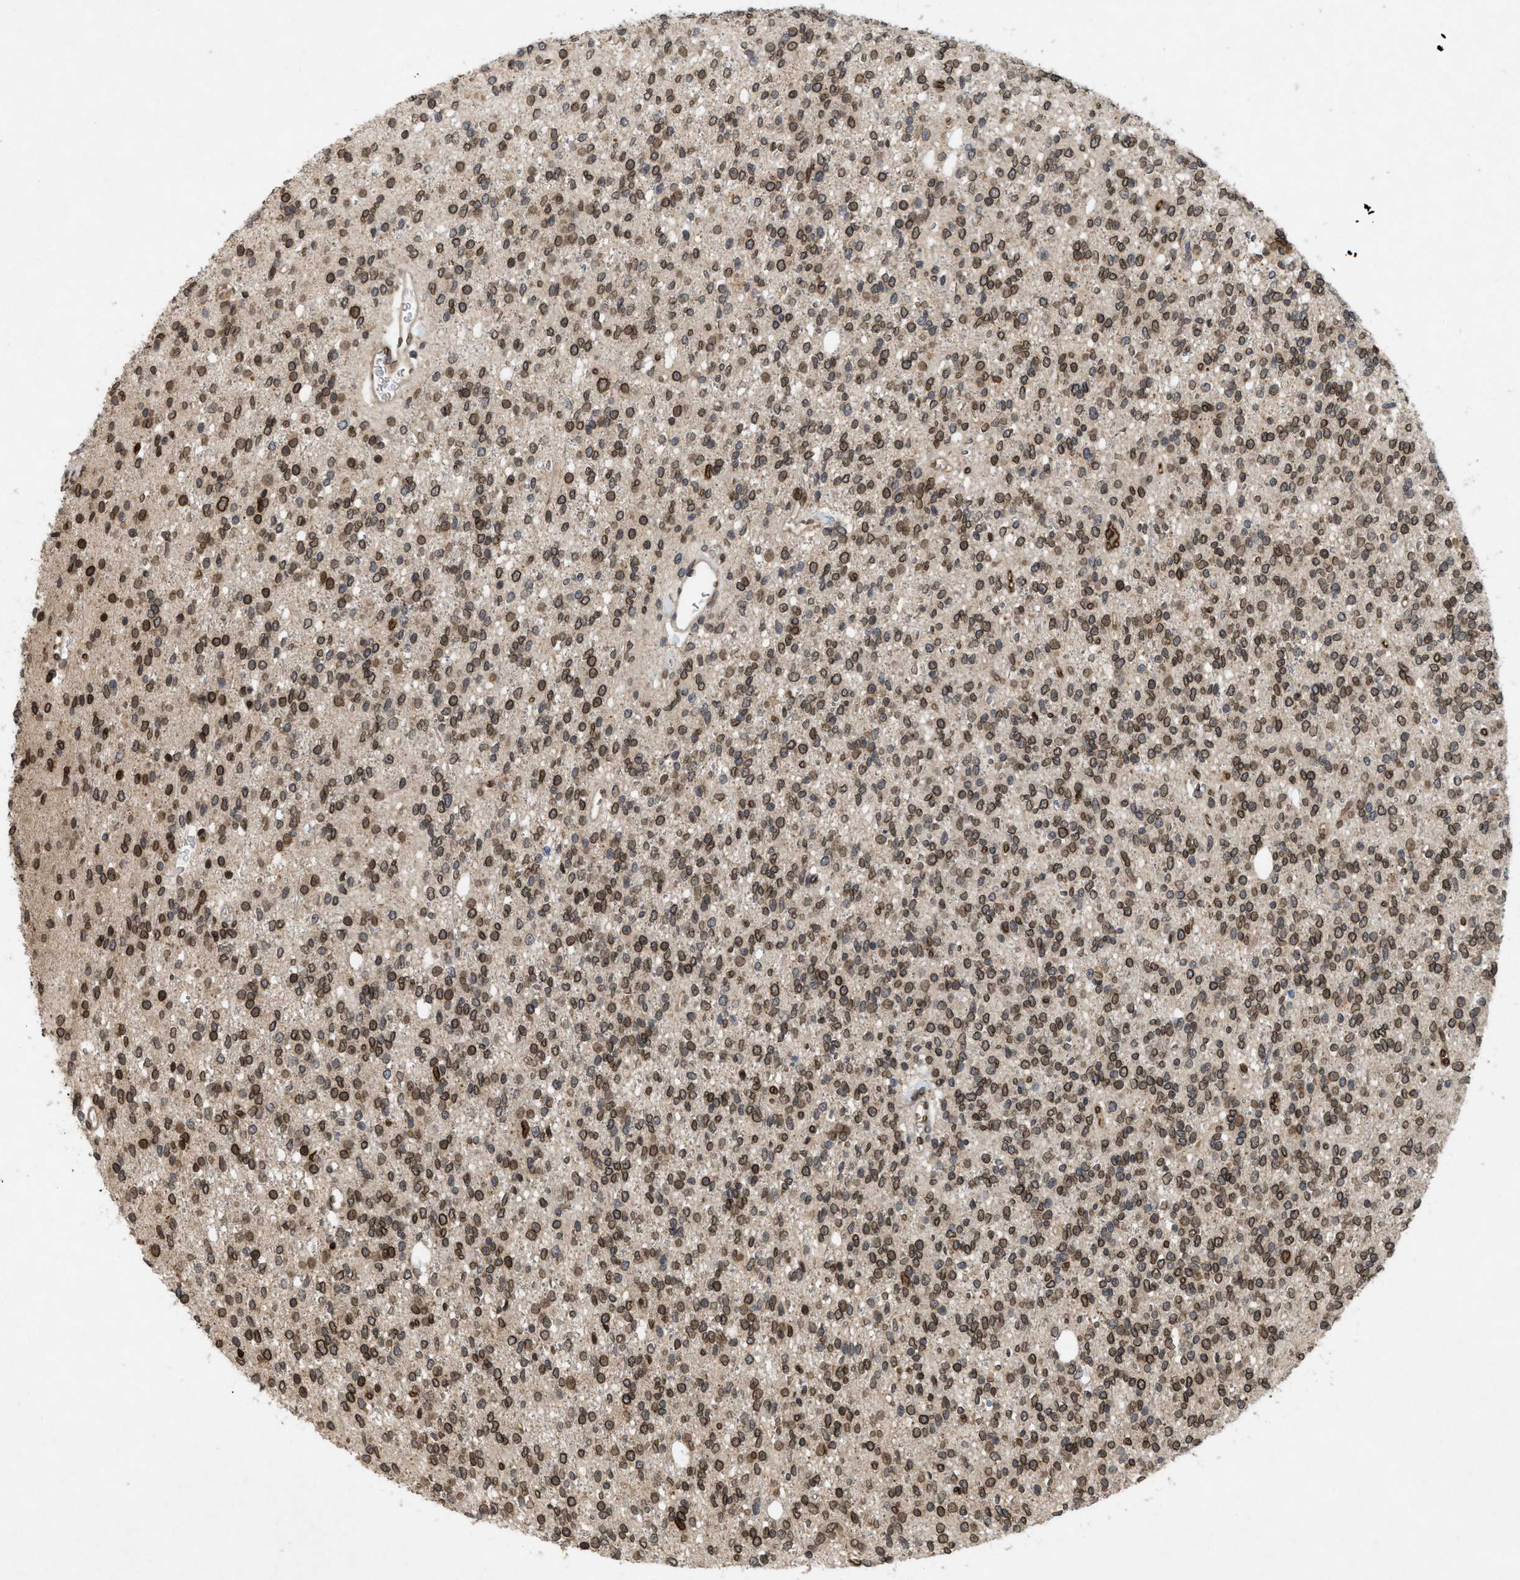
{"staining": {"intensity": "moderate", "quantity": ">75%", "location": "cytoplasmic/membranous,nuclear"}, "tissue": "glioma", "cell_type": "Tumor cells", "image_type": "cancer", "snomed": [{"axis": "morphology", "description": "Glioma, malignant, High grade"}, {"axis": "topography", "description": "Brain"}], "caption": "A photomicrograph of human malignant glioma (high-grade) stained for a protein exhibits moderate cytoplasmic/membranous and nuclear brown staining in tumor cells. Using DAB (brown) and hematoxylin (blue) stains, captured at high magnification using brightfield microscopy.", "gene": "CRY1", "patient": {"sex": "male", "age": 34}}